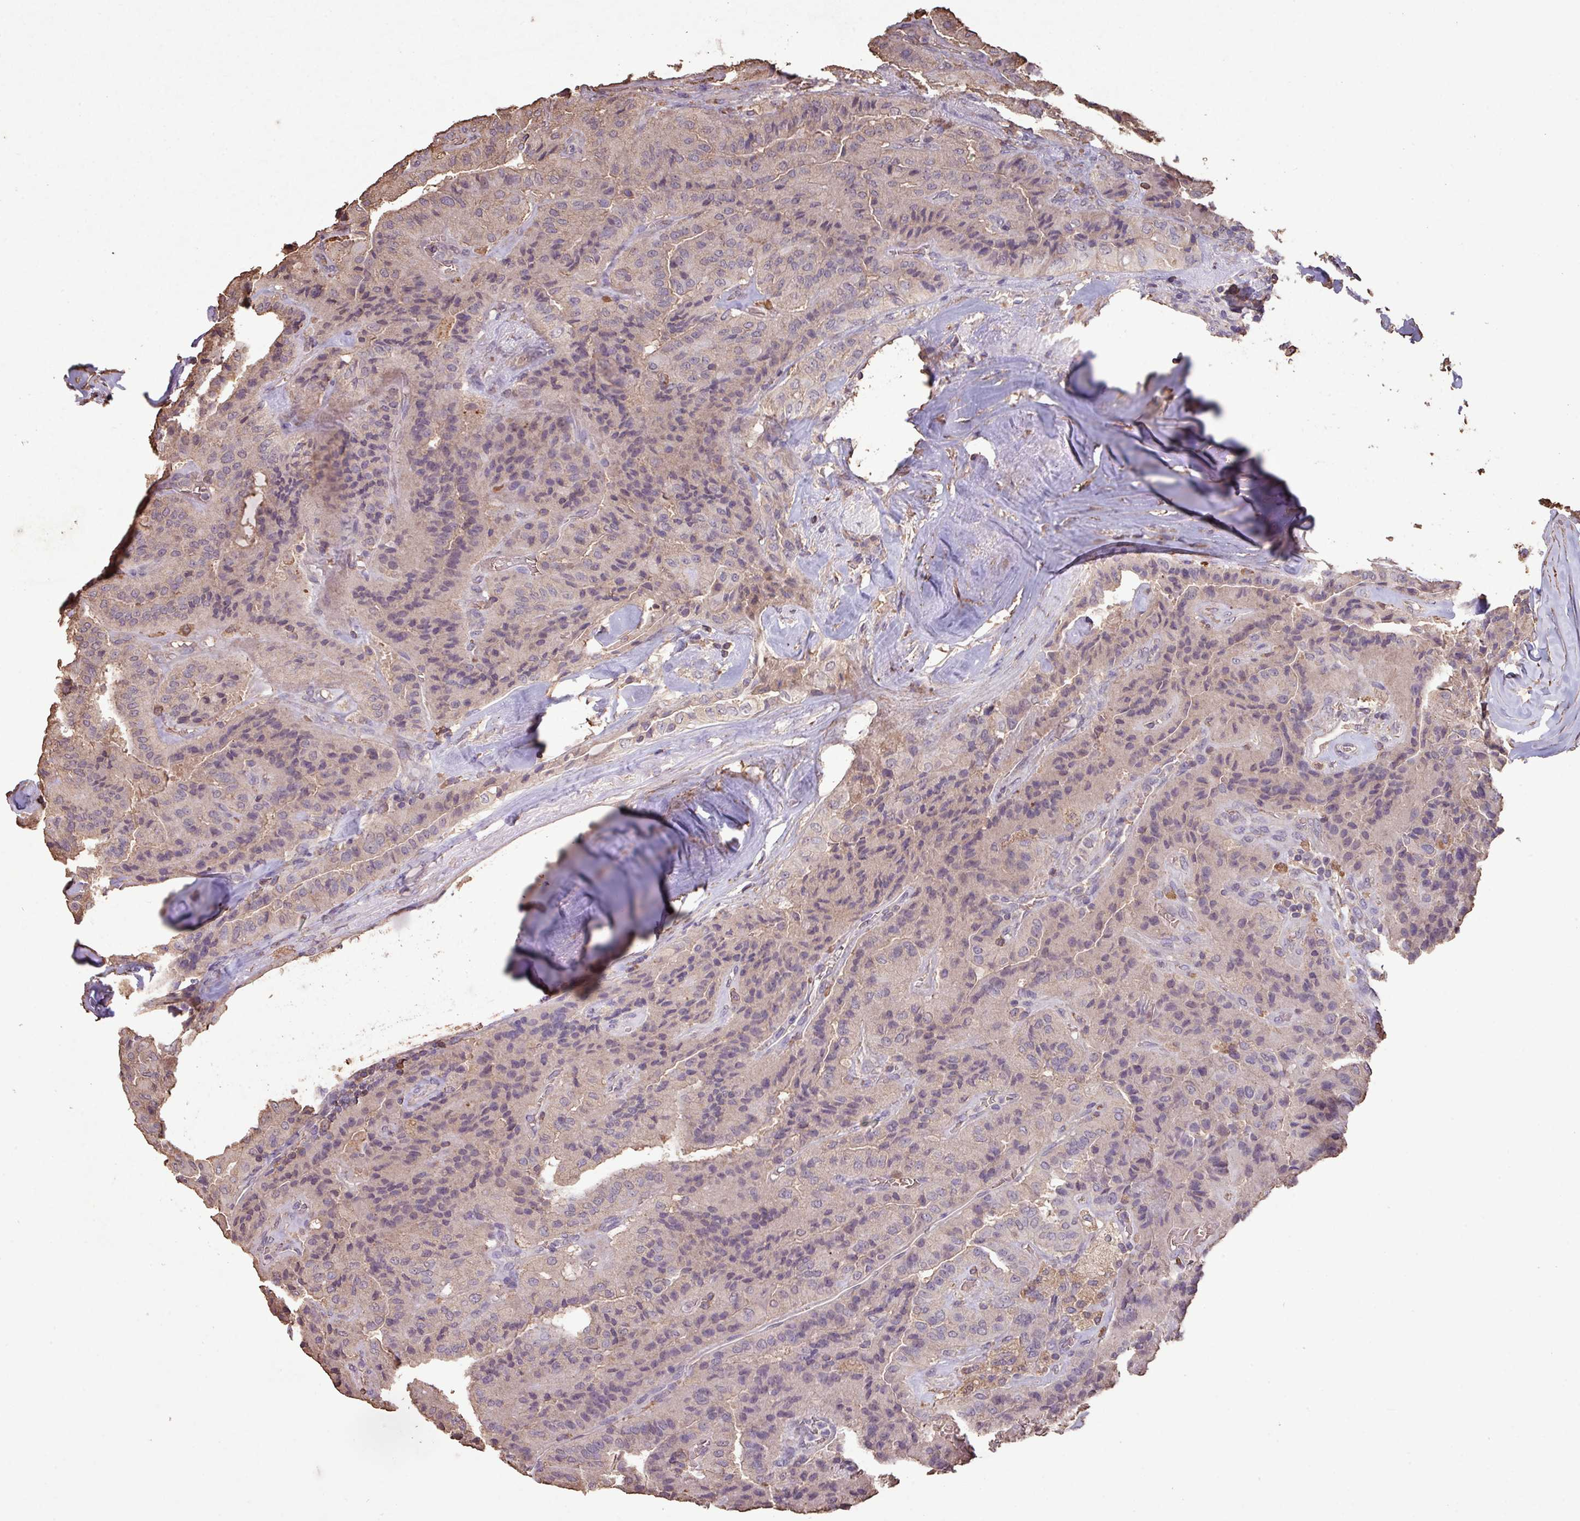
{"staining": {"intensity": "negative", "quantity": "none", "location": "none"}, "tissue": "thyroid cancer", "cell_type": "Tumor cells", "image_type": "cancer", "snomed": [{"axis": "morphology", "description": "Normal tissue, NOS"}, {"axis": "morphology", "description": "Papillary adenocarcinoma, NOS"}, {"axis": "topography", "description": "Thyroid gland"}], "caption": "DAB immunohistochemical staining of papillary adenocarcinoma (thyroid) displays no significant expression in tumor cells.", "gene": "CAMK2B", "patient": {"sex": "female", "age": 59}}